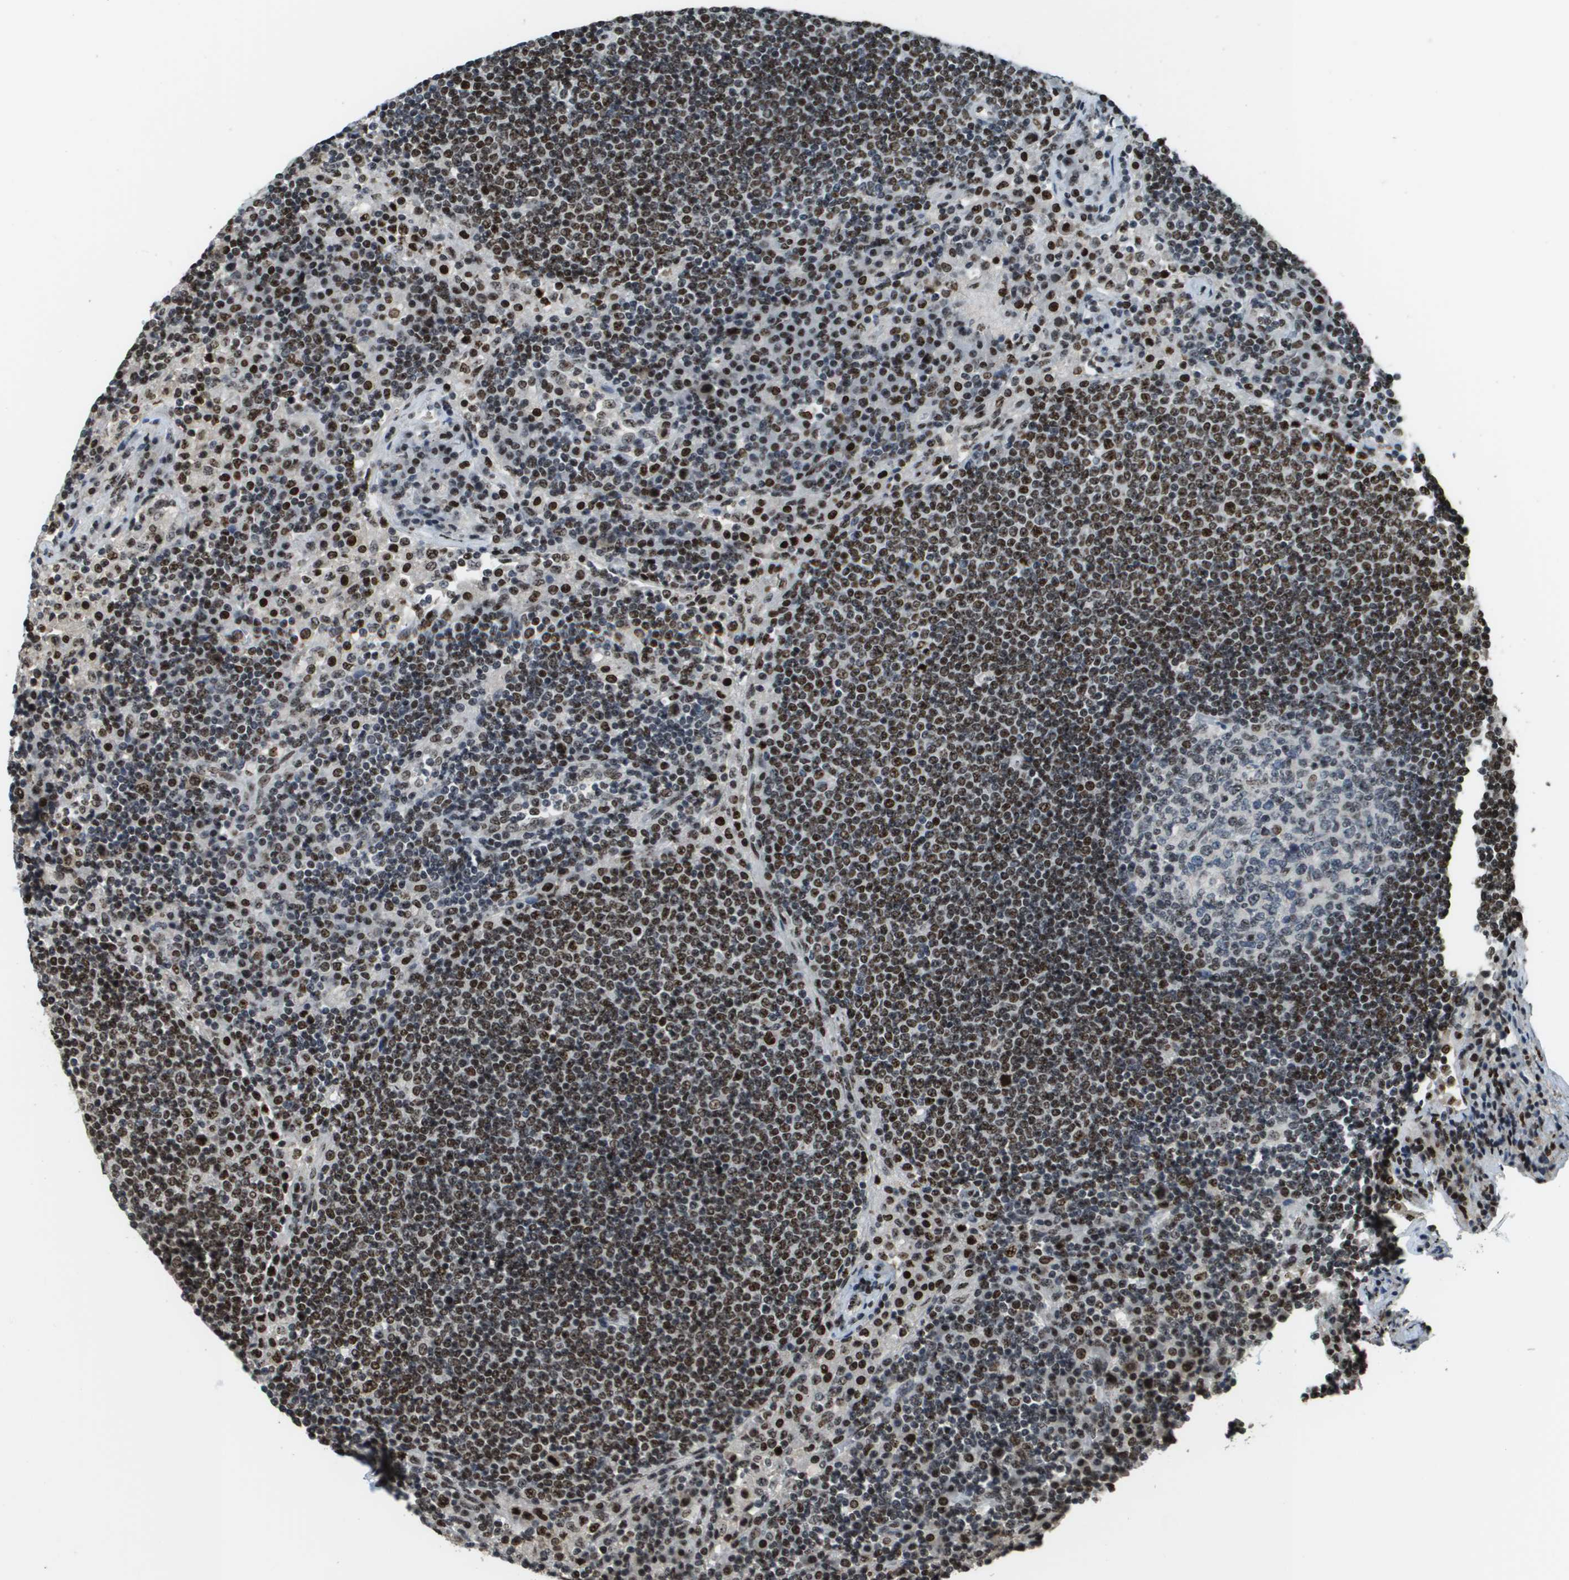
{"staining": {"intensity": "moderate", "quantity": "25%-75%", "location": "nuclear"}, "tissue": "lymph node", "cell_type": "Germinal center cells", "image_type": "normal", "snomed": [{"axis": "morphology", "description": "Normal tissue, NOS"}, {"axis": "topography", "description": "Lymph node"}], "caption": "Germinal center cells reveal moderate nuclear staining in approximately 25%-75% of cells in unremarkable lymph node.", "gene": "SP100", "patient": {"sex": "female", "age": 53}}